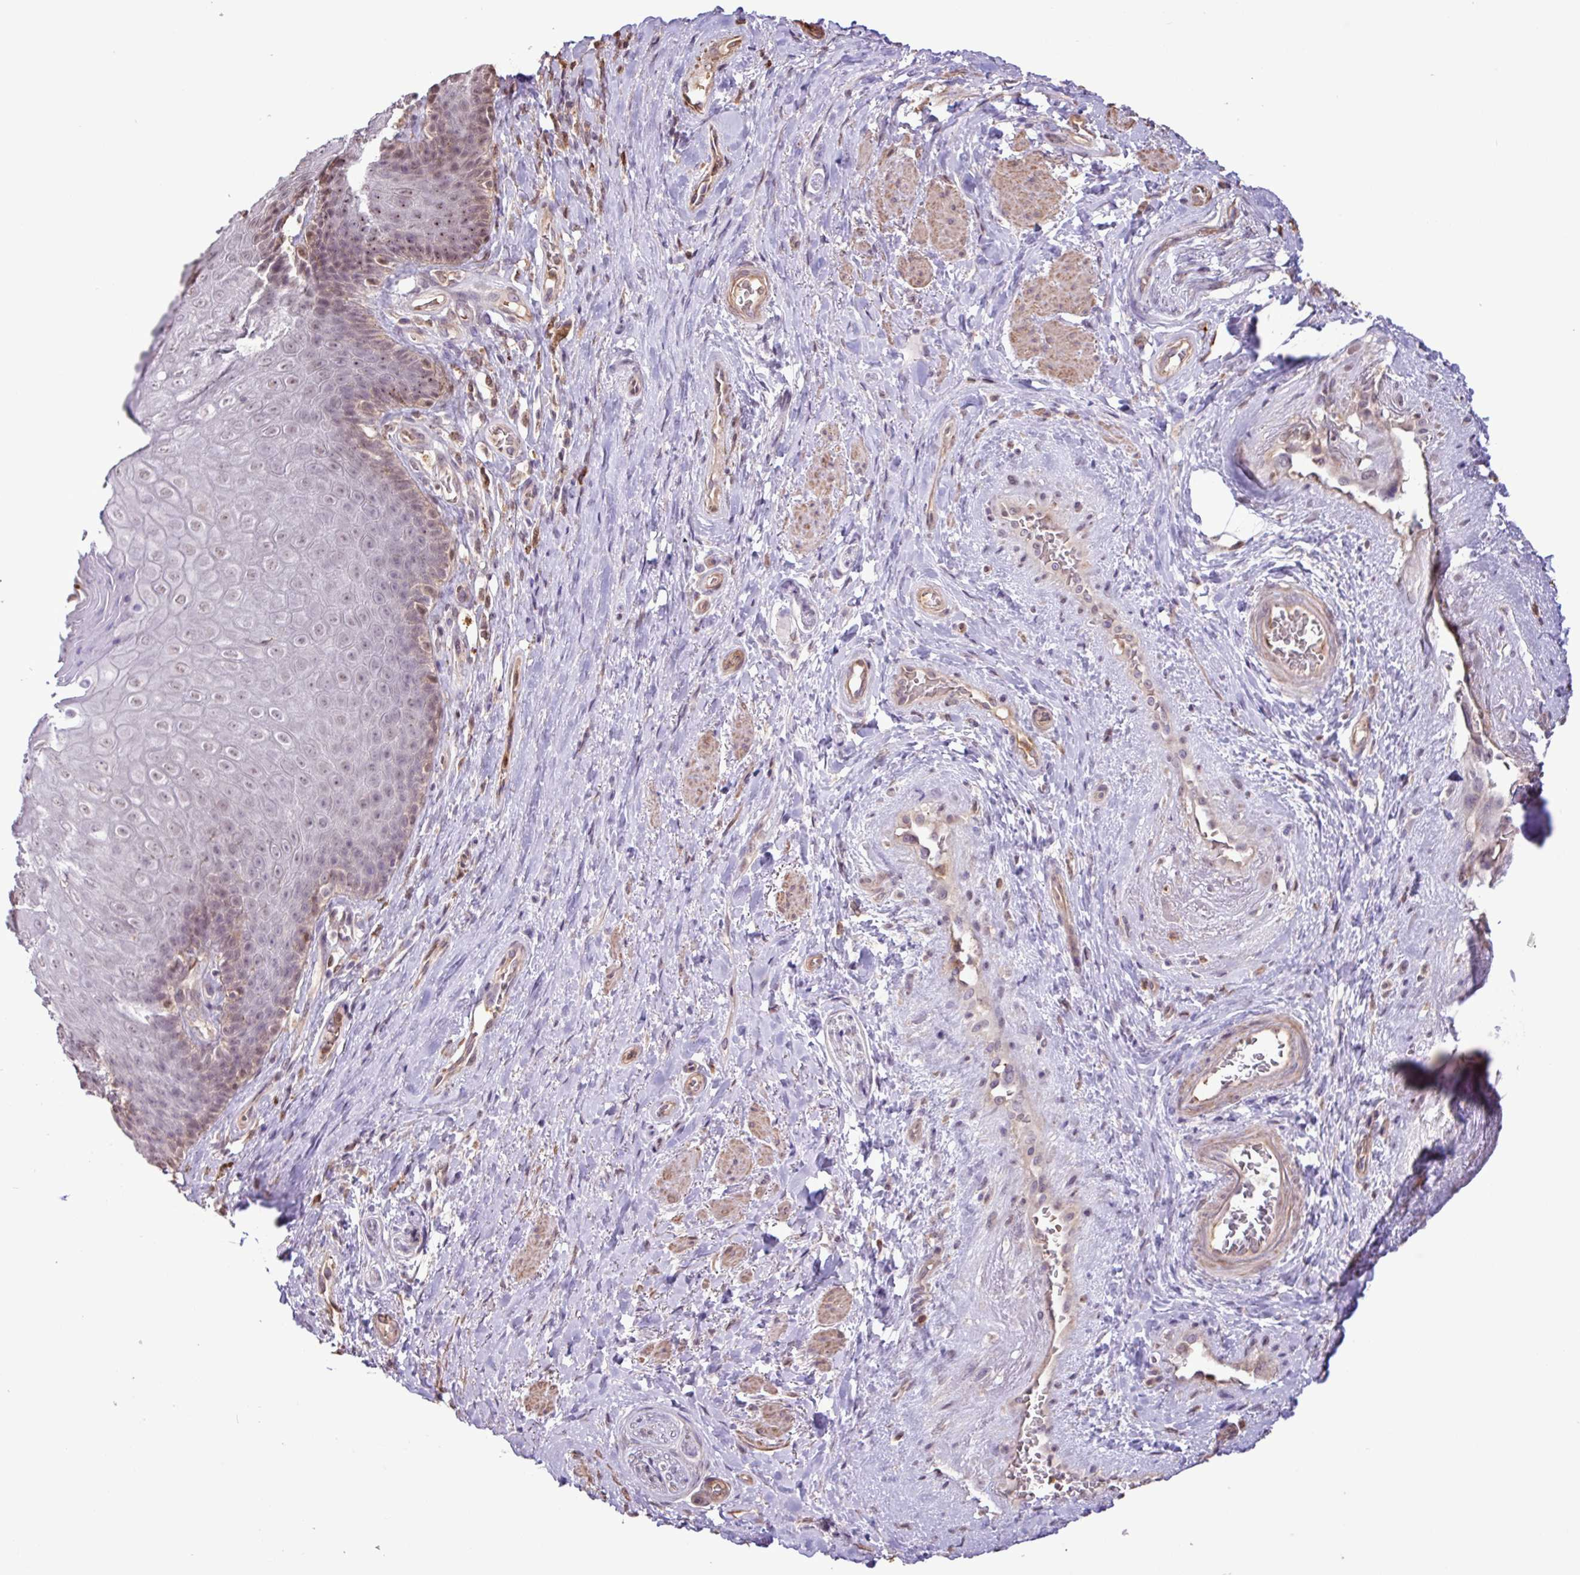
{"staining": {"intensity": "moderate", "quantity": "25%-75%", "location": "nuclear"}, "tissue": "skin", "cell_type": "Epidermal cells", "image_type": "normal", "snomed": [{"axis": "morphology", "description": "Normal tissue, NOS"}, {"axis": "topography", "description": "Anal"}, {"axis": "topography", "description": "Peripheral nerve tissue"}], "caption": "This image reveals normal skin stained with immunohistochemistry to label a protein in brown. The nuclear of epidermal cells show moderate positivity for the protein. Nuclei are counter-stained blue.", "gene": "CHST11", "patient": {"sex": "male", "age": 53}}